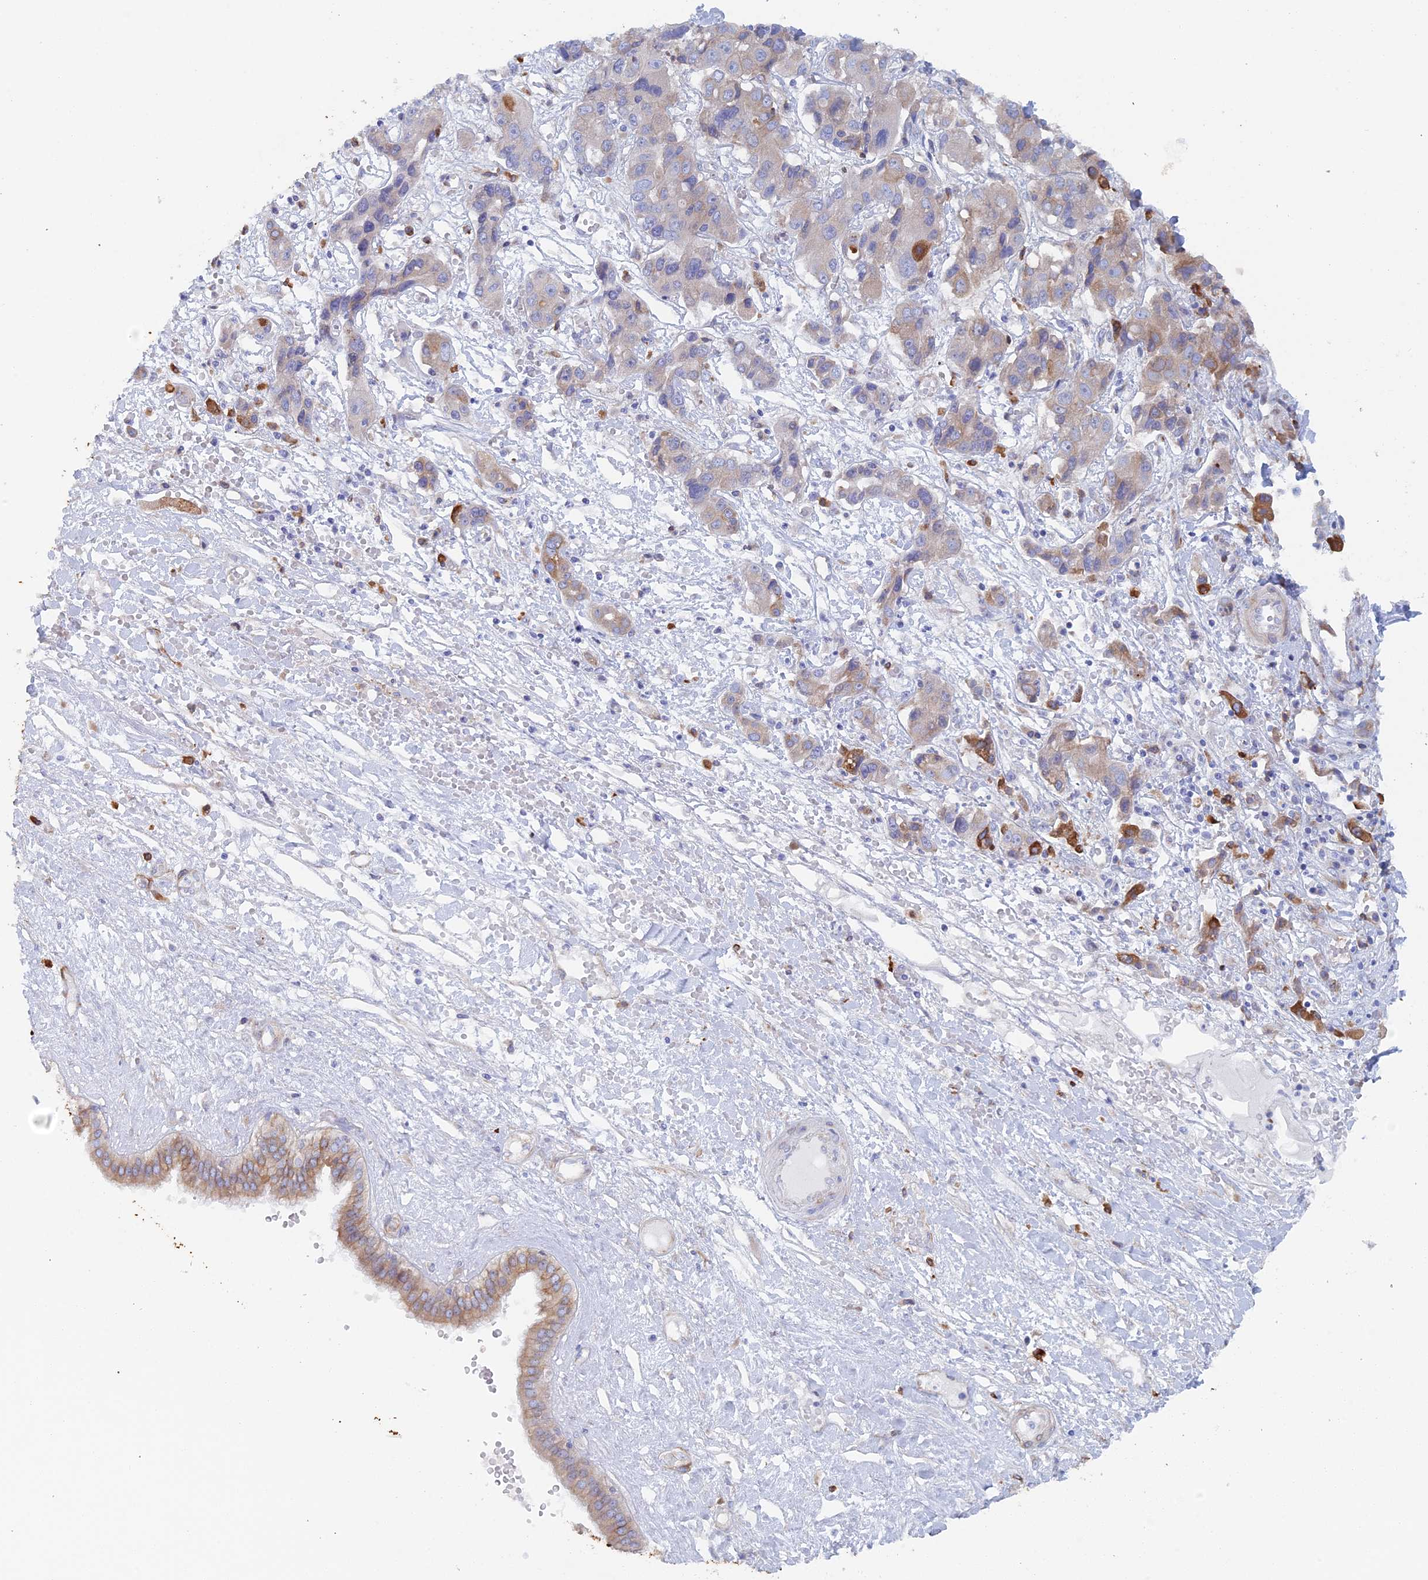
{"staining": {"intensity": "moderate", "quantity": "<25%", "location": "cytoplasmic/membranous"}, "tissue": "liver cancer", "cell_type": "Tumor cells", "image_type": "cancer", "snomed": [{"axis": "morphology", "description": "Cholangiocarcinoma"}, {"axis": "topography", "description": "Liver"}], "caption": "Protein staining of liver cholangiocarcinoma tissue exhibits moderate cytoplasmic/membranous staining in about <25% of tumor cells.", "gene": "COG7", "patient": {"sex": "male", "age": 67}}